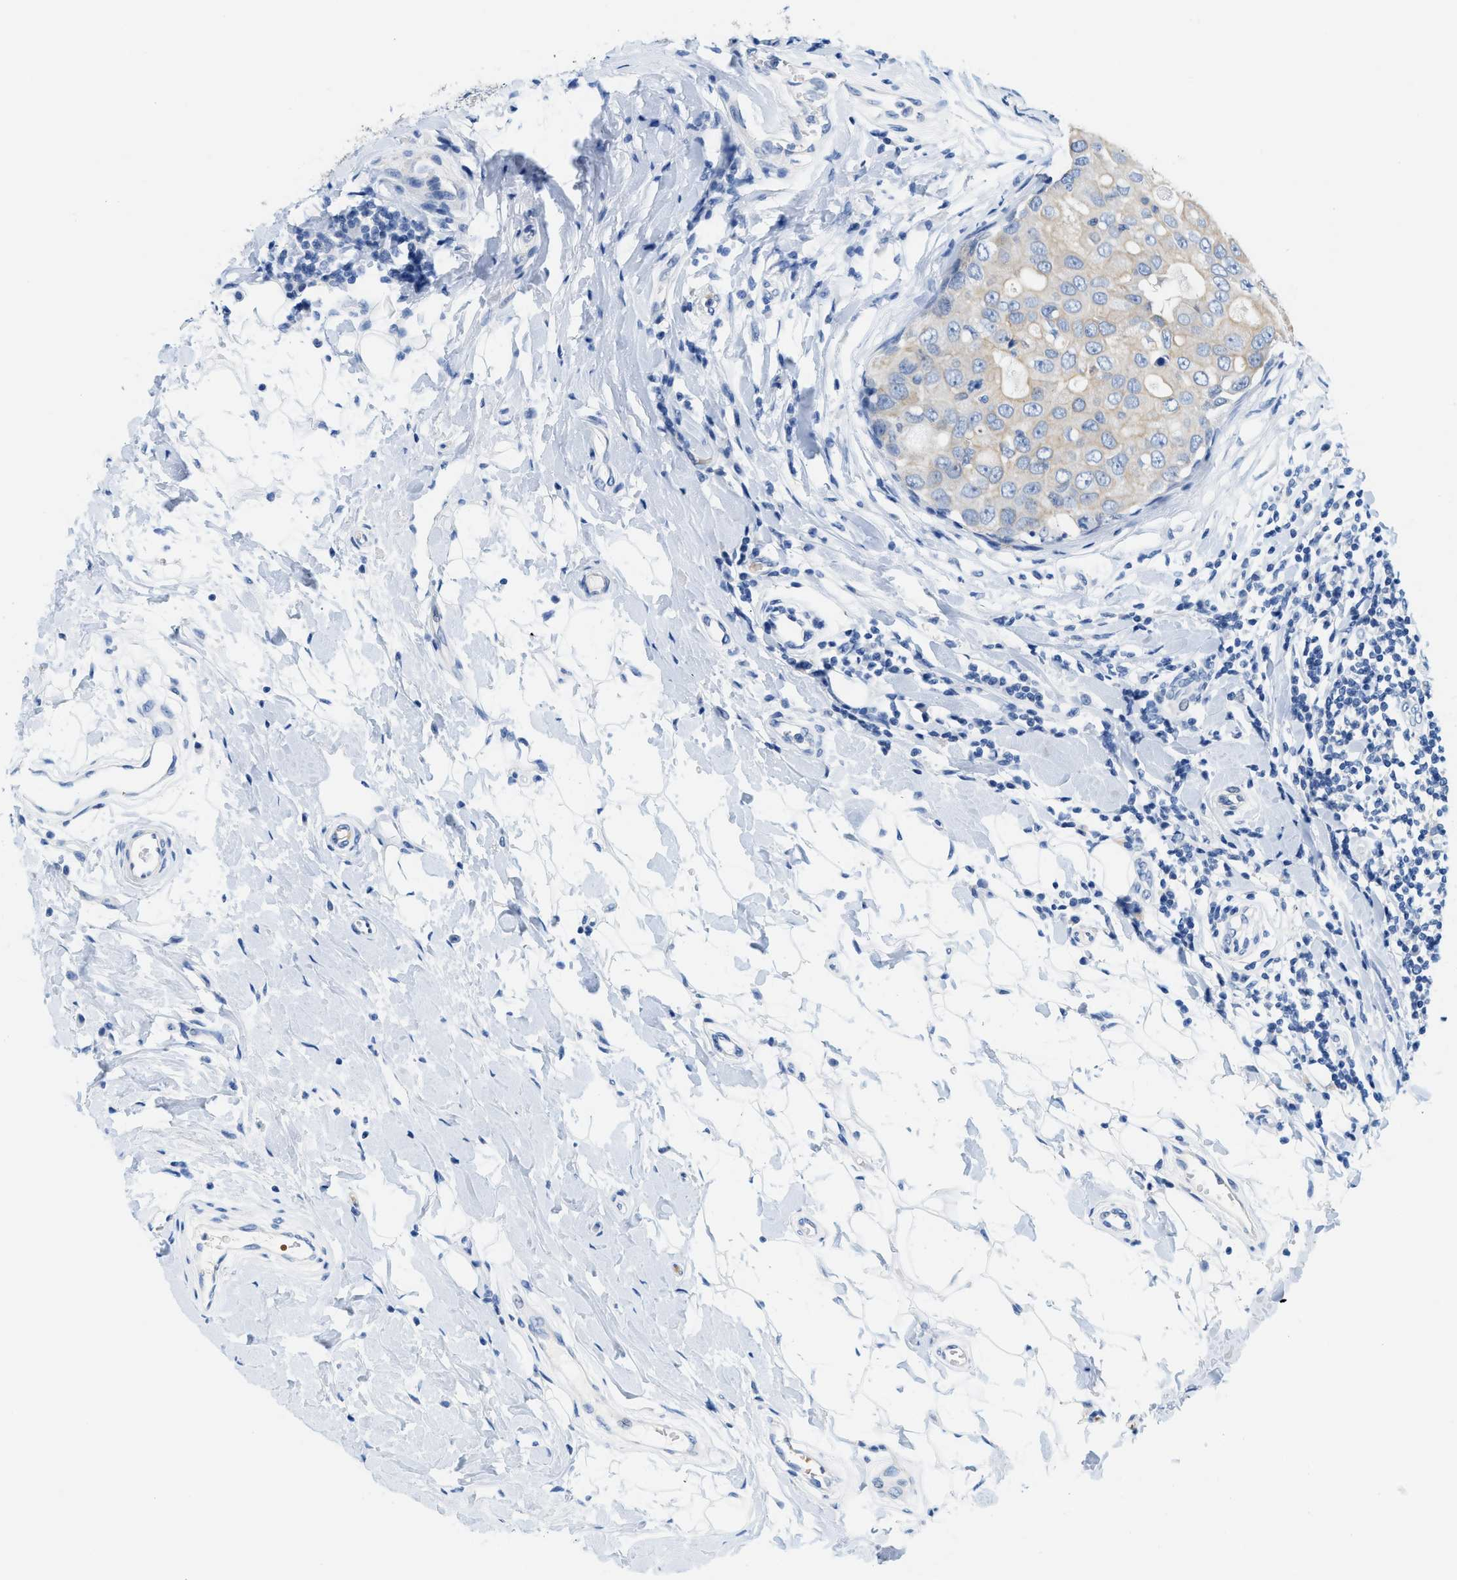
{"staining": {"intensity": "negative", "quantity": "none", "location": "none"}, "tissue": "breast cancer", "cell_type": "Tumor cells", "image_type": "cancer", "snomed": [{"axis": "morphology", "description": "Duct carcinoma"}, {"axis": "topography", "description": "Breast"}], "caption": "Histopathology image shows no protein expression in tumor cells of breast invasive ductal carcinoma tissue.", "gene": "BPGM", "patient": {"sex": "female", "age": 27}}